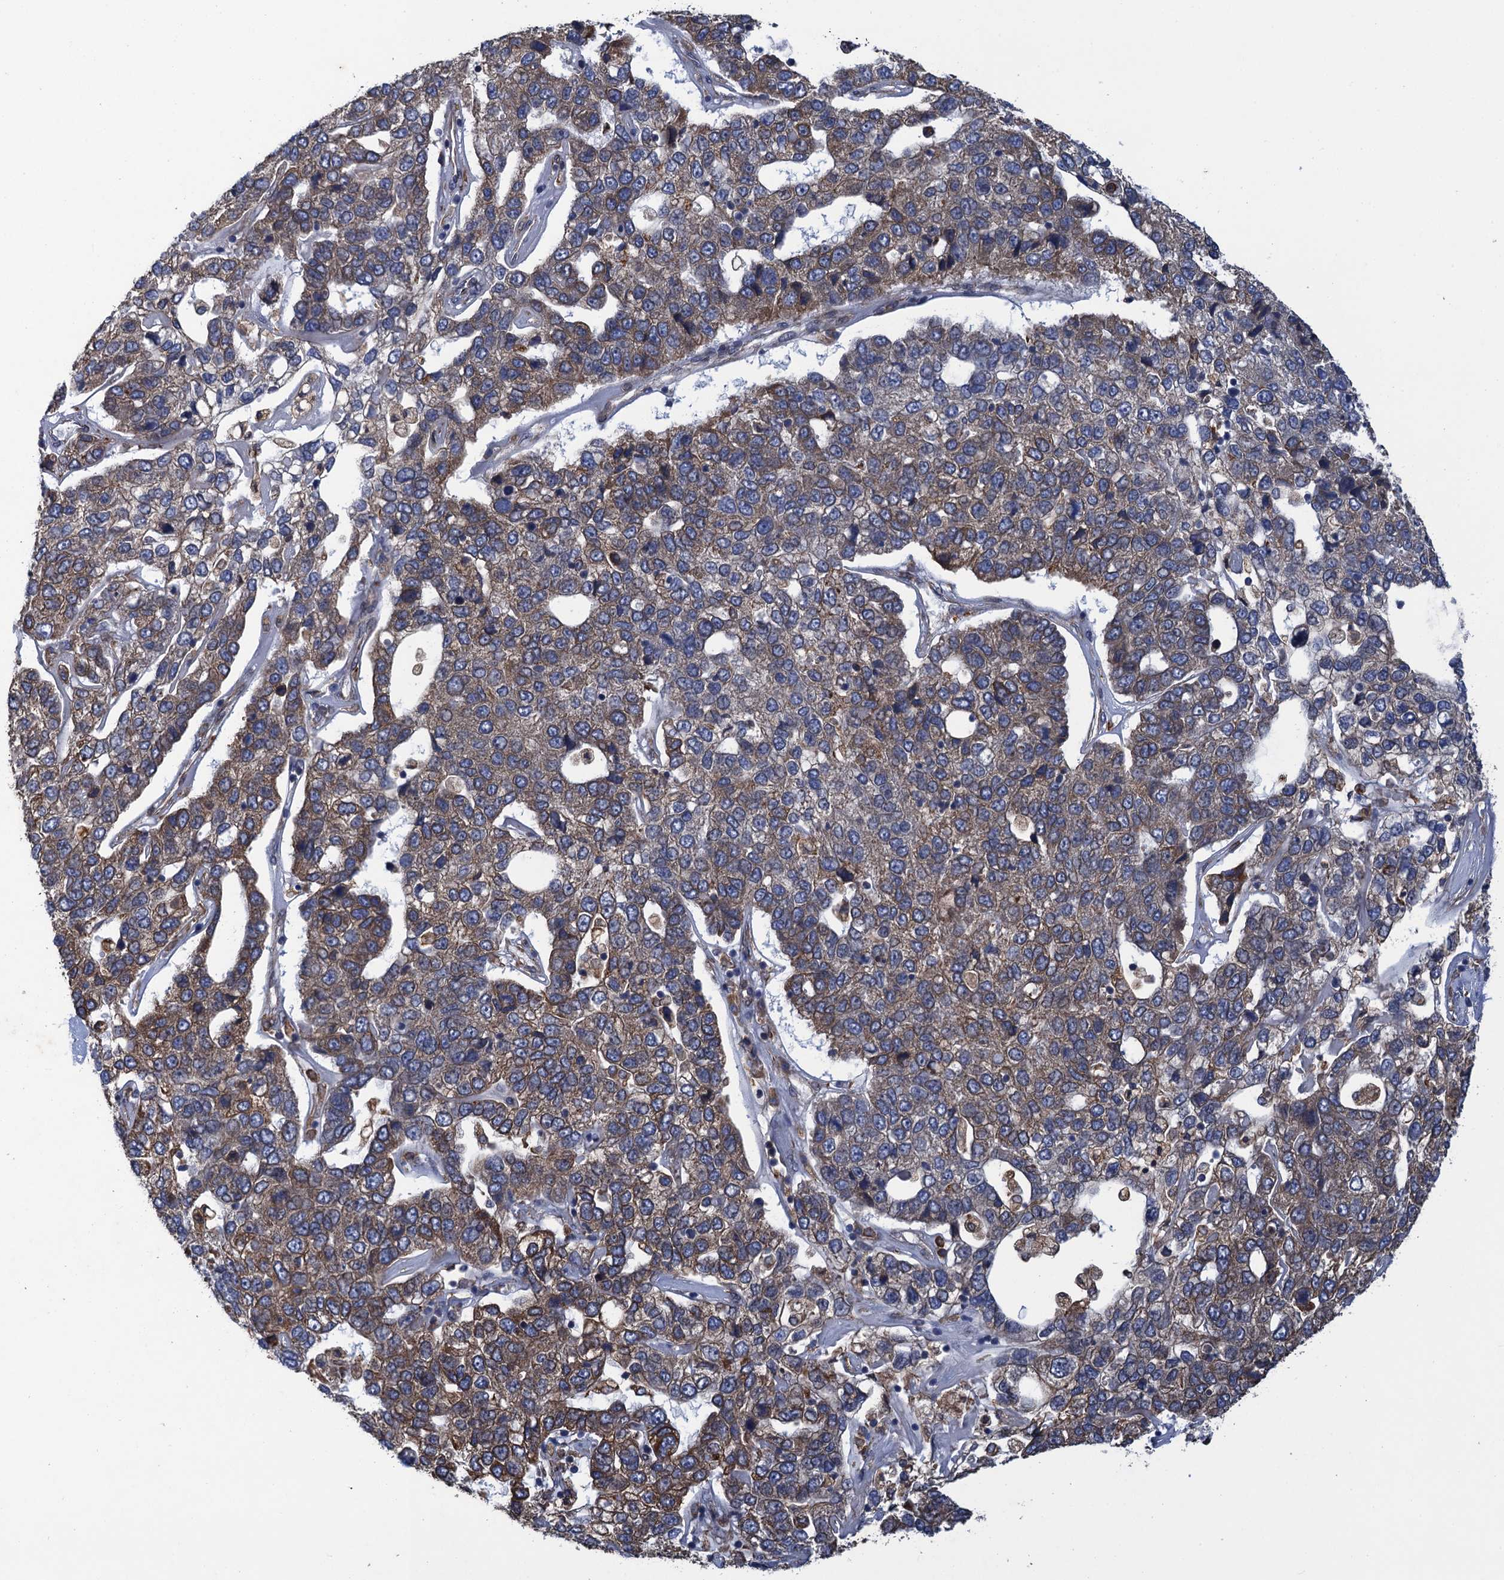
{"staining": {"intensity": "moderate", "quantity": "<25%", "location": "cytoplasmic/membranous"}, "tissue": "pancreatic cancer", "cell_type": "Tumor cells", "image_type": "cancer", "snomed": [{"axis": "morphology", "description": "Adenocarcinoma, NOS"}, {"axis": "topography", "description": "Pancreas"}], "caption": "IHC of adenocarcinoma (pancreatic) displays low levels of moderate cytoplasmic/membranous staining in approximately <25% of tumor cells.", "gene": "ARMC5", "patient": {"sex": "female", "age": 61}}